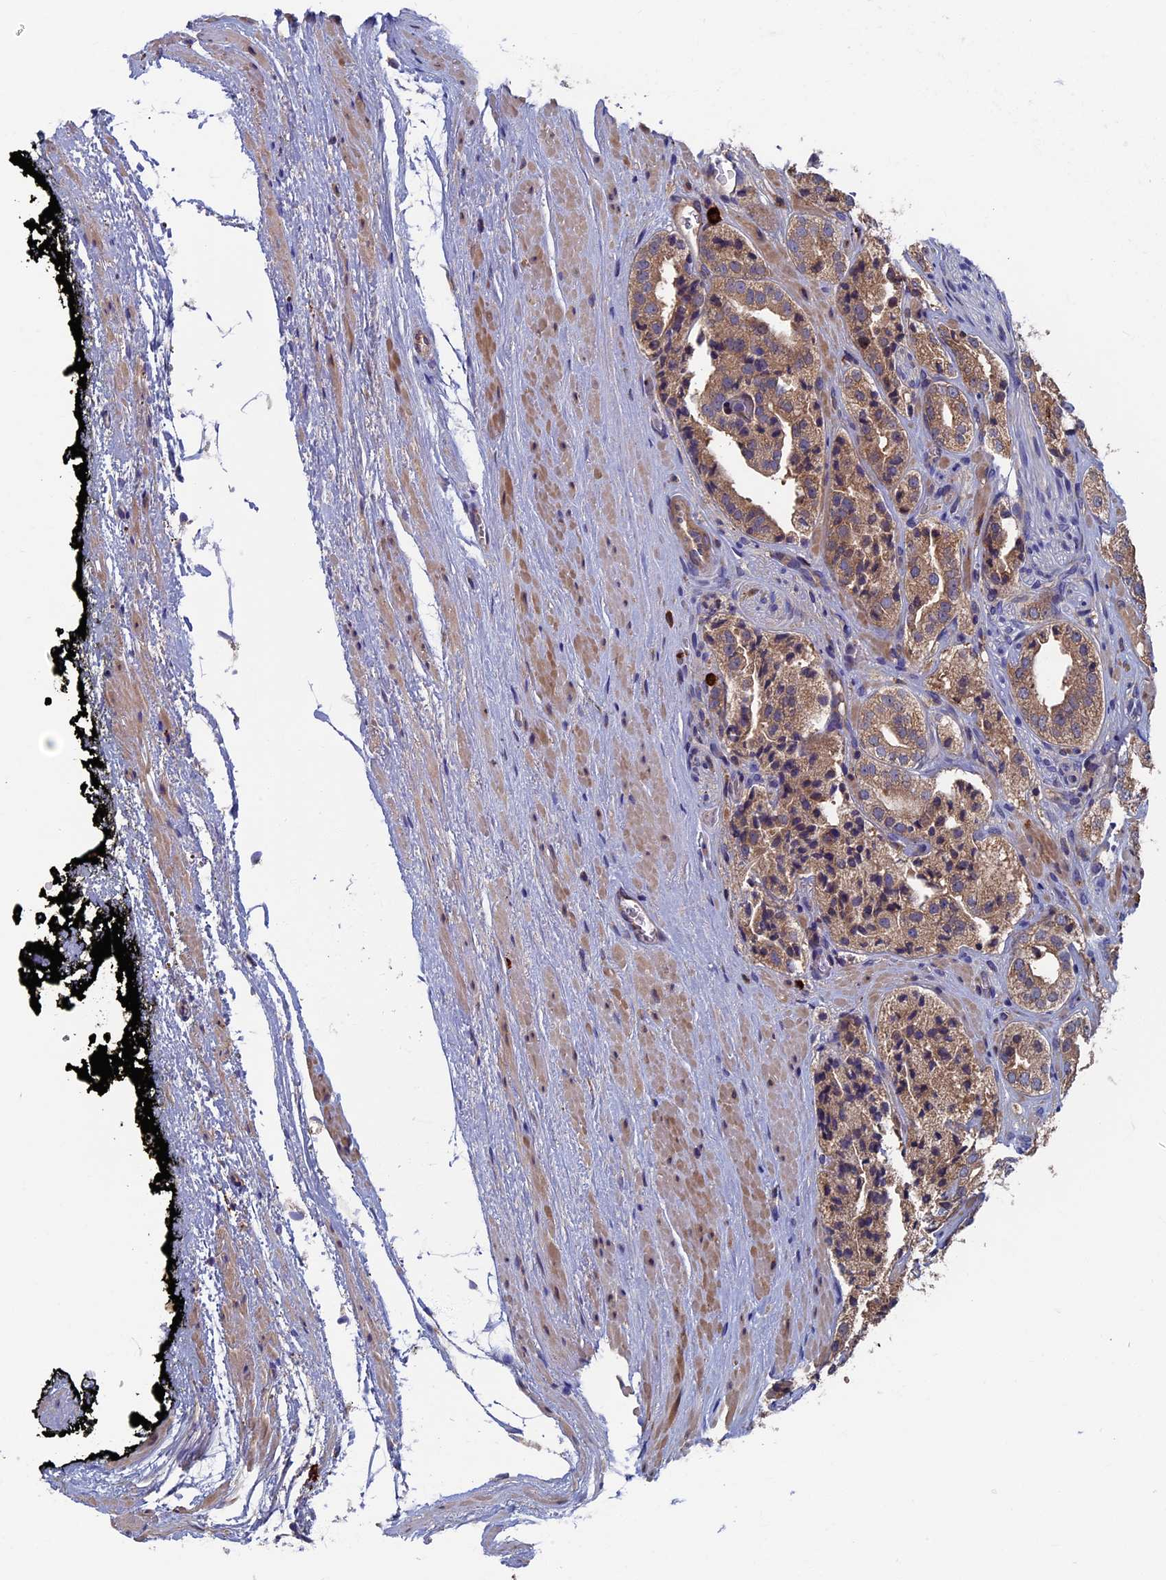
{"staining": {"intensity": "moderate", "quantity": ">75%", "location": "cytoplasmic/membranous"}, "tissue": "prostate cancer", "cell_type": "Tumor cells", "image_type": "cancer", "snomed": [{"axis": "morphology", "description": "Adenocarcinoma, High grade"}, {"axis": "topography", "description": "Prostate"}], "caption": "Moderate cytoplasmic/membranous expression for a protein is seen in approximately >75% of tumor cells of high-grade adenocarcinoma (prostate) using immunohistochemistry.", "gene": "TNK2", "patient": {"sex": "male", "age": 71}}